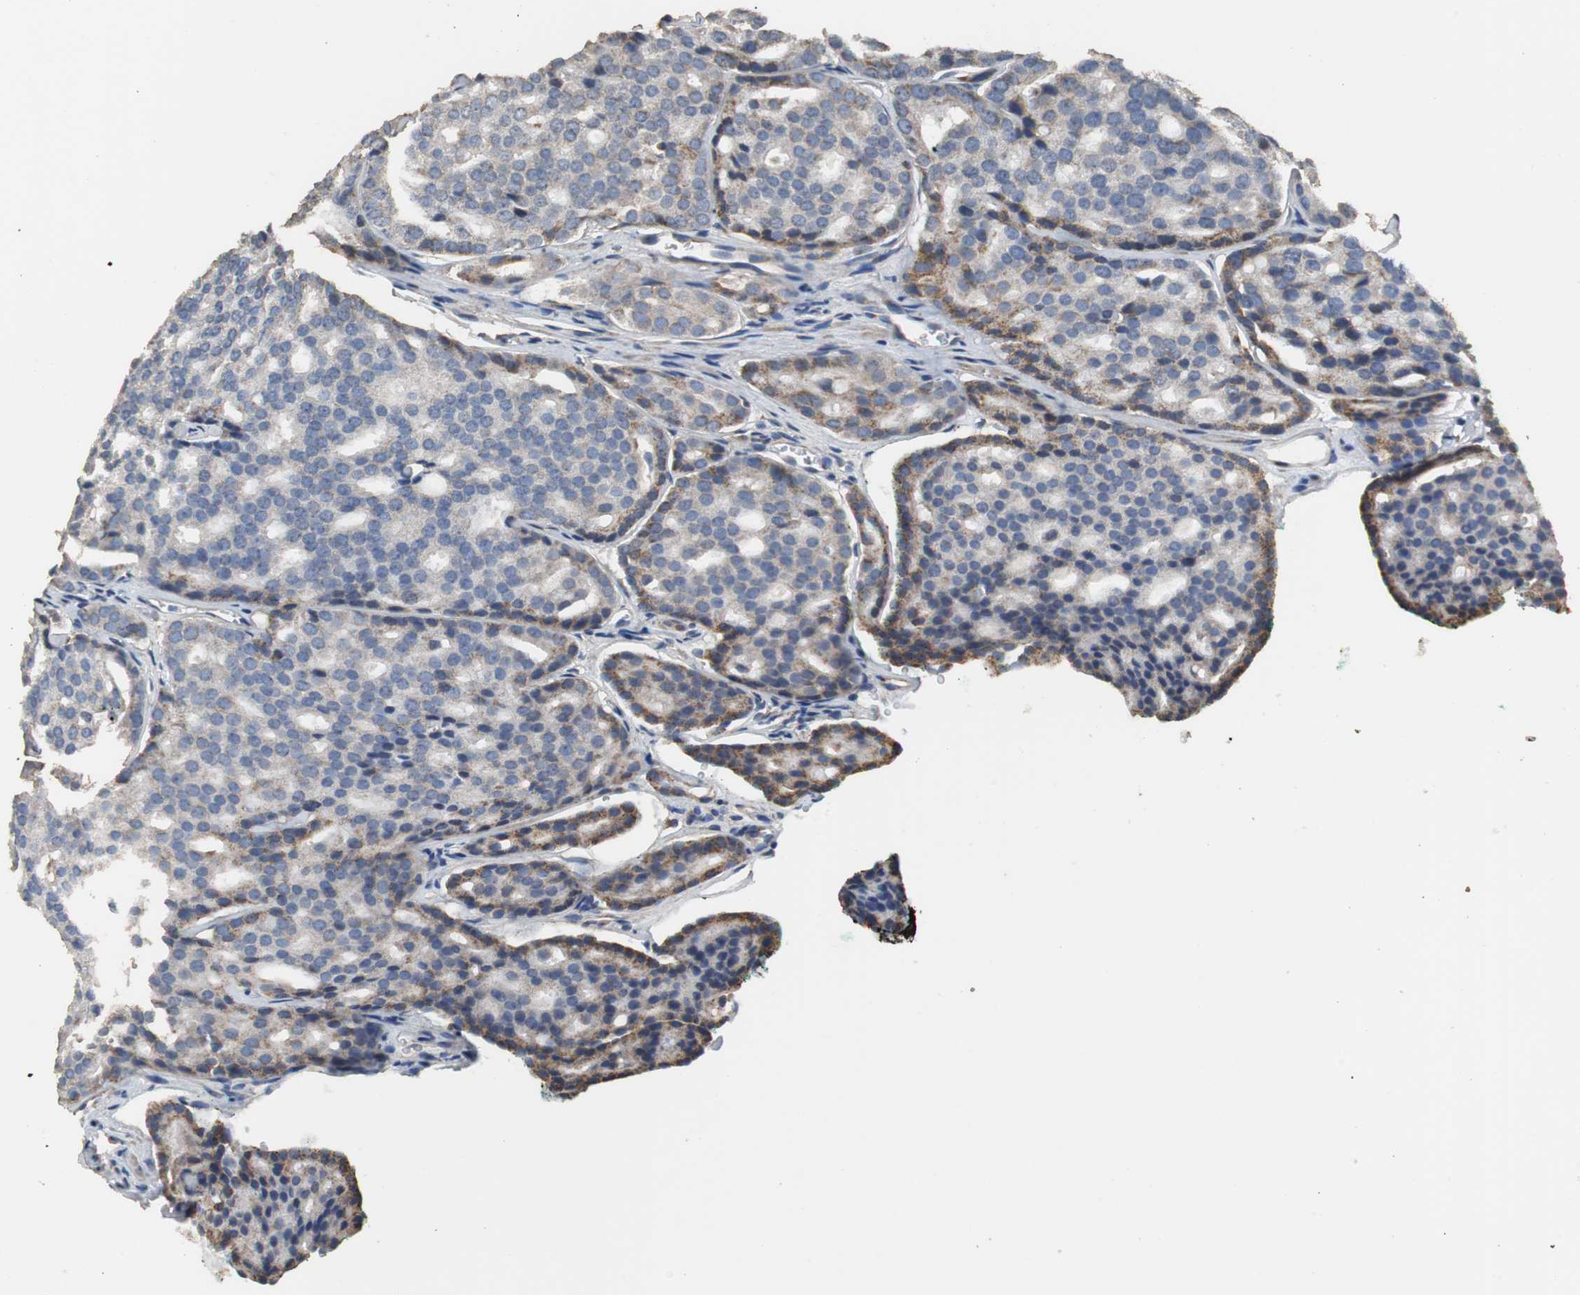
{"staining": {"intensity": "moderate", "quantity": "<25%", "location": "cytoplasmic/membranous"}, "tissue": "prostate cancer", "cell_type": "Tumor cells", "image_type": "cancer", "snomed": [{"axis": "morphology", "description": "Adenocarcinoma, High grade"}, {"axis": "topography", "description": "Prostate"}], "caption": "This histopathology image shows immunohistochemistry staining of human prostate high-grade adenocarcinoma, with low moderate cytoplasmic/membranous positivity in approximately <25% of tumor cells.", "gene": "HMGCL", "patient": {"sex": "male", "age": 64}}